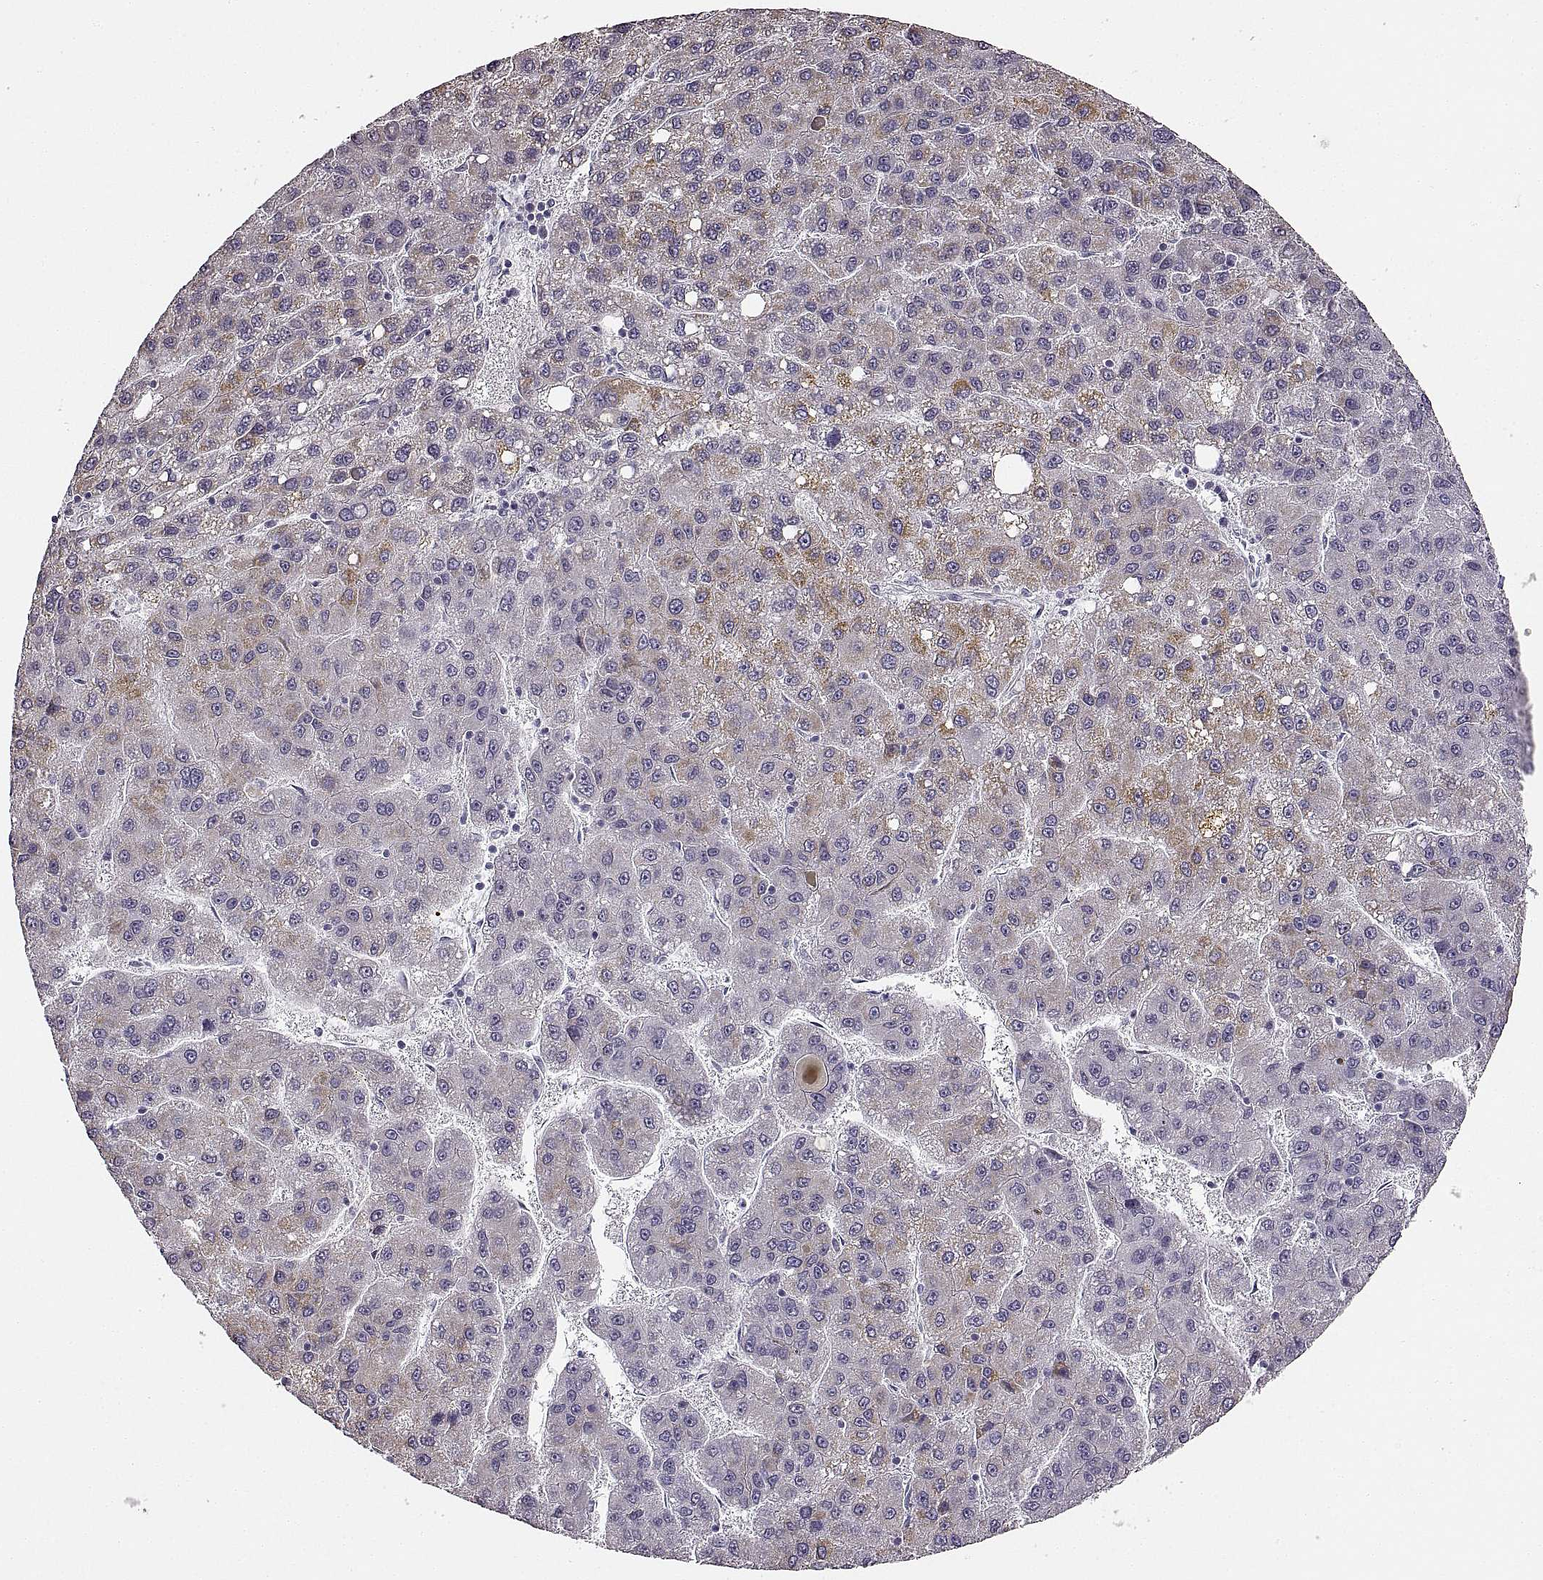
{"staining": {"intensity": "weak", "quantity": "25%-75%", "location": "cytoplasmic/membranous"}, "tissue": "liver cancer", "cell_type": "Tumor cells", "image_type": "cancer", "snomed": [{"axis": "morphology", "description": "Carcinoma, Hepatocellular, NOS"}, {"axis": "topography", "description": "Liver"}], "caption": "Tumor cells reveal weak cytoplasmic/membranous expression in approximately 25%-75% of cells in hepatocellular carcinoma (liver).", "gene": "RDH13", "patient": {"sex": "female", "age": 82}}